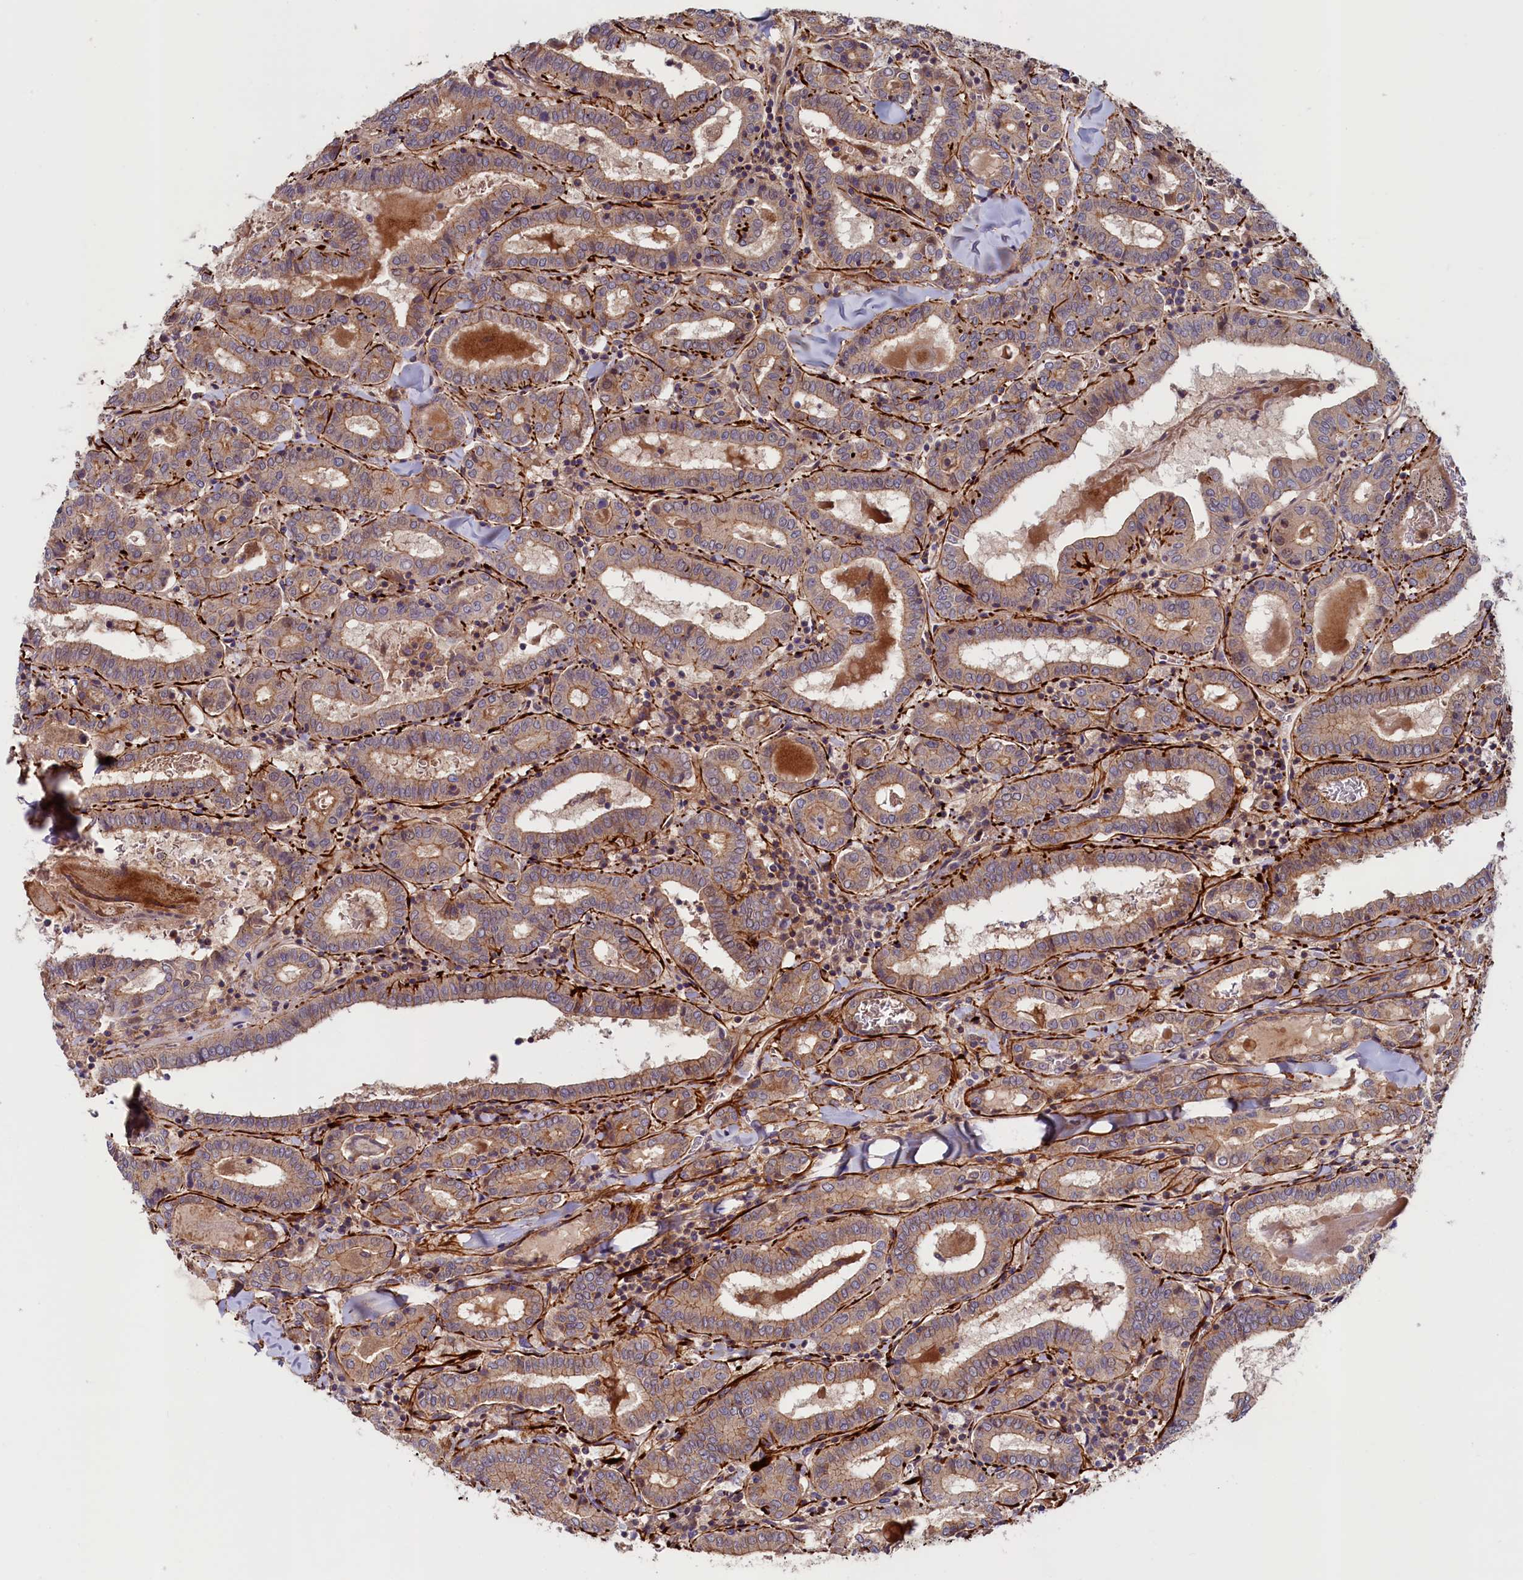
{"staining": {"intensity": "moderate", "quantity": ">75%", "location": "cytoplasmic/membranous"}, "tissue": "thyroid cancer", "cell_type": "Tumor cells", "image_type": "cancer", "snomed": [{"axis": "morphology", "description": "Papillary adenocarcinoma, NOS"}, {"axis": "topography", "description": "Thyroid gland"}], "caption": "Thyroid papillary adenocarcinoma stained for a protein shows moderate cytoplasmic/membranous positivity in tumor cells.", "gene": "DUOXA1", "patient": {"sex": "female", "age": 72}}